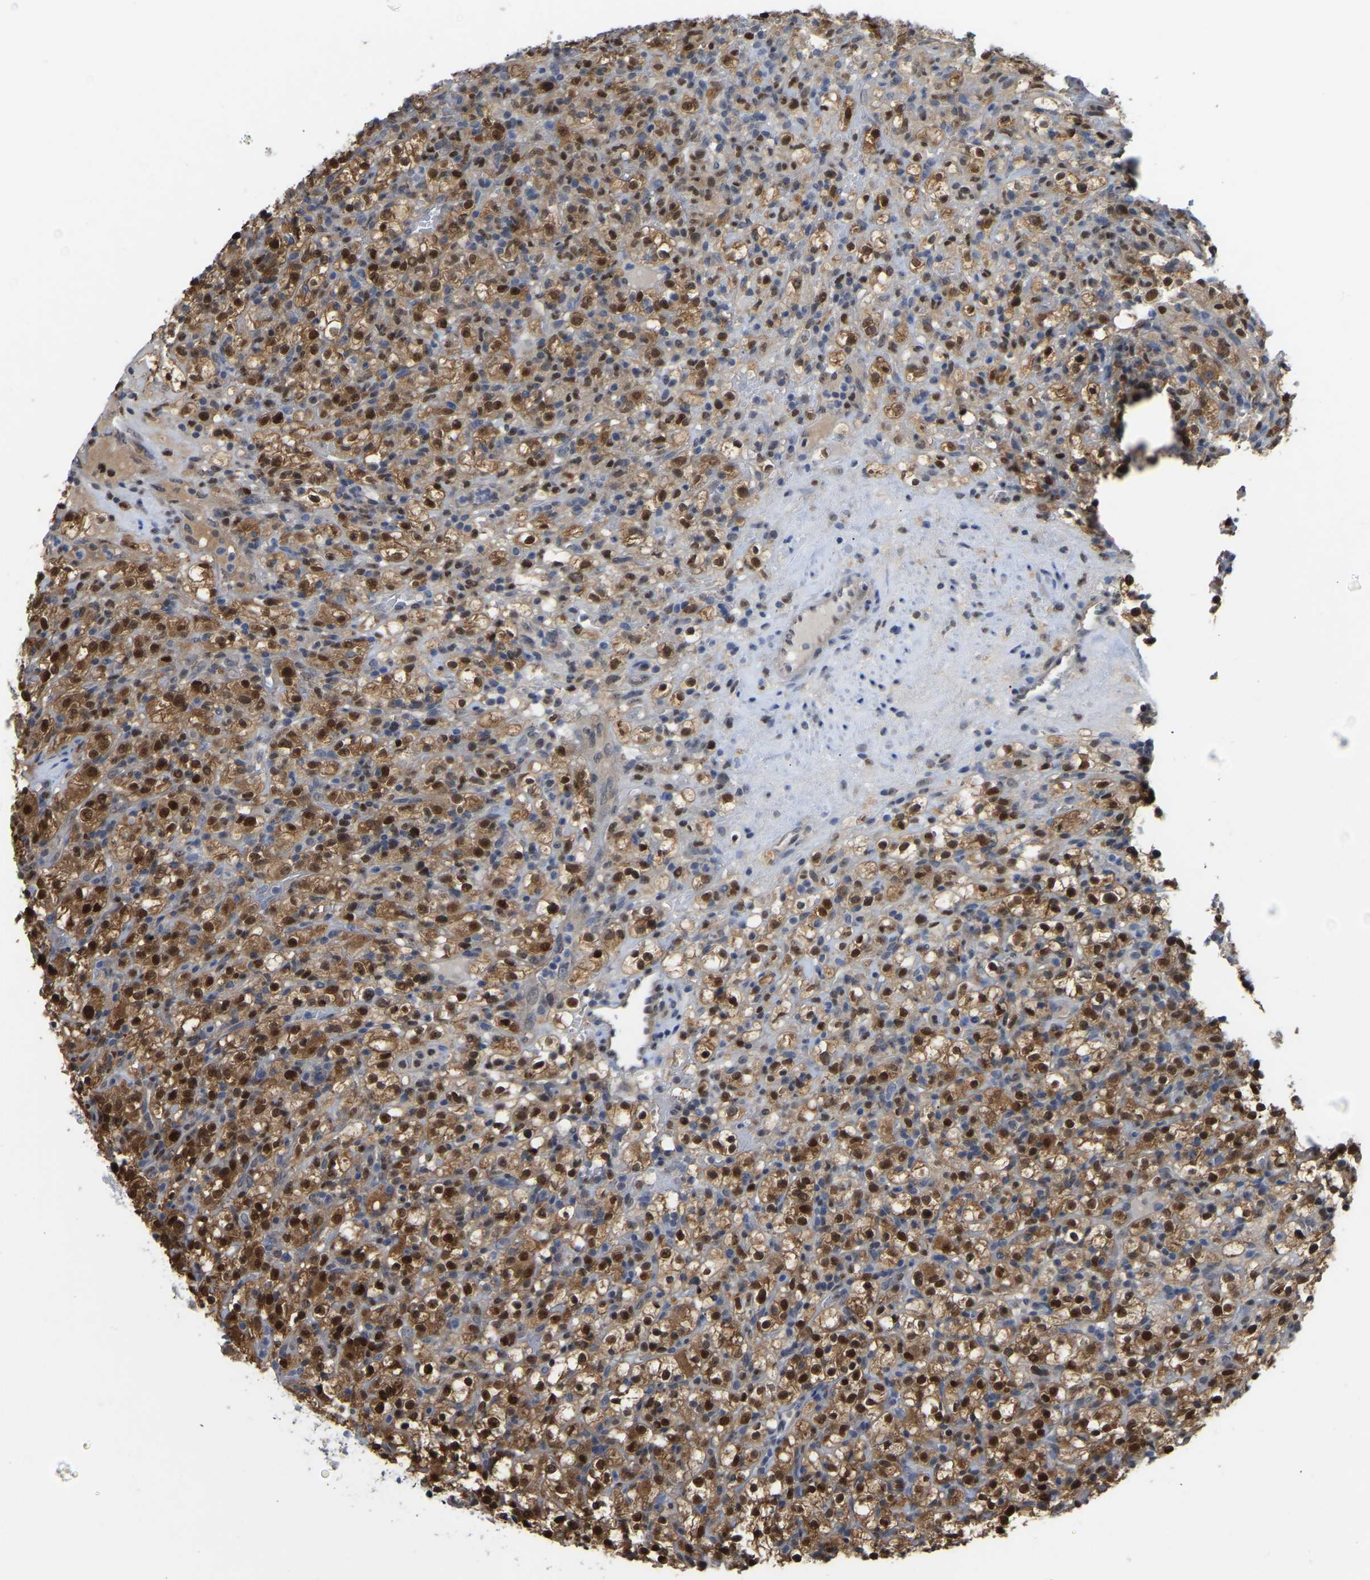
{"staining": {"intensity": "strong", "quantity": ">75%", "location": "cytoplasmic/membranous,nuclear"}, "tissue": "renal cancer", "cell_type": "Tumor cells", "image_type": "cancer", "snomed": [{"axis": "morphology", "description": "Normal tissue, NOS"}, {"axis": "morphology", "description": "Adenocarcinoma, NOS"}, {"axis": "topography", "description": "Kidney"}], "caption": "Protein staining shows strong cytoplasmic/membranous and nuclear staining in about >75% of tumor cells in renal cancer. Using DAB (brown) and hematoxylin (blue) stains, captured at high magnification using brightfield microscopy.", "gene": "KLRG2", "patient": {"sex": "female", "age": 72}}